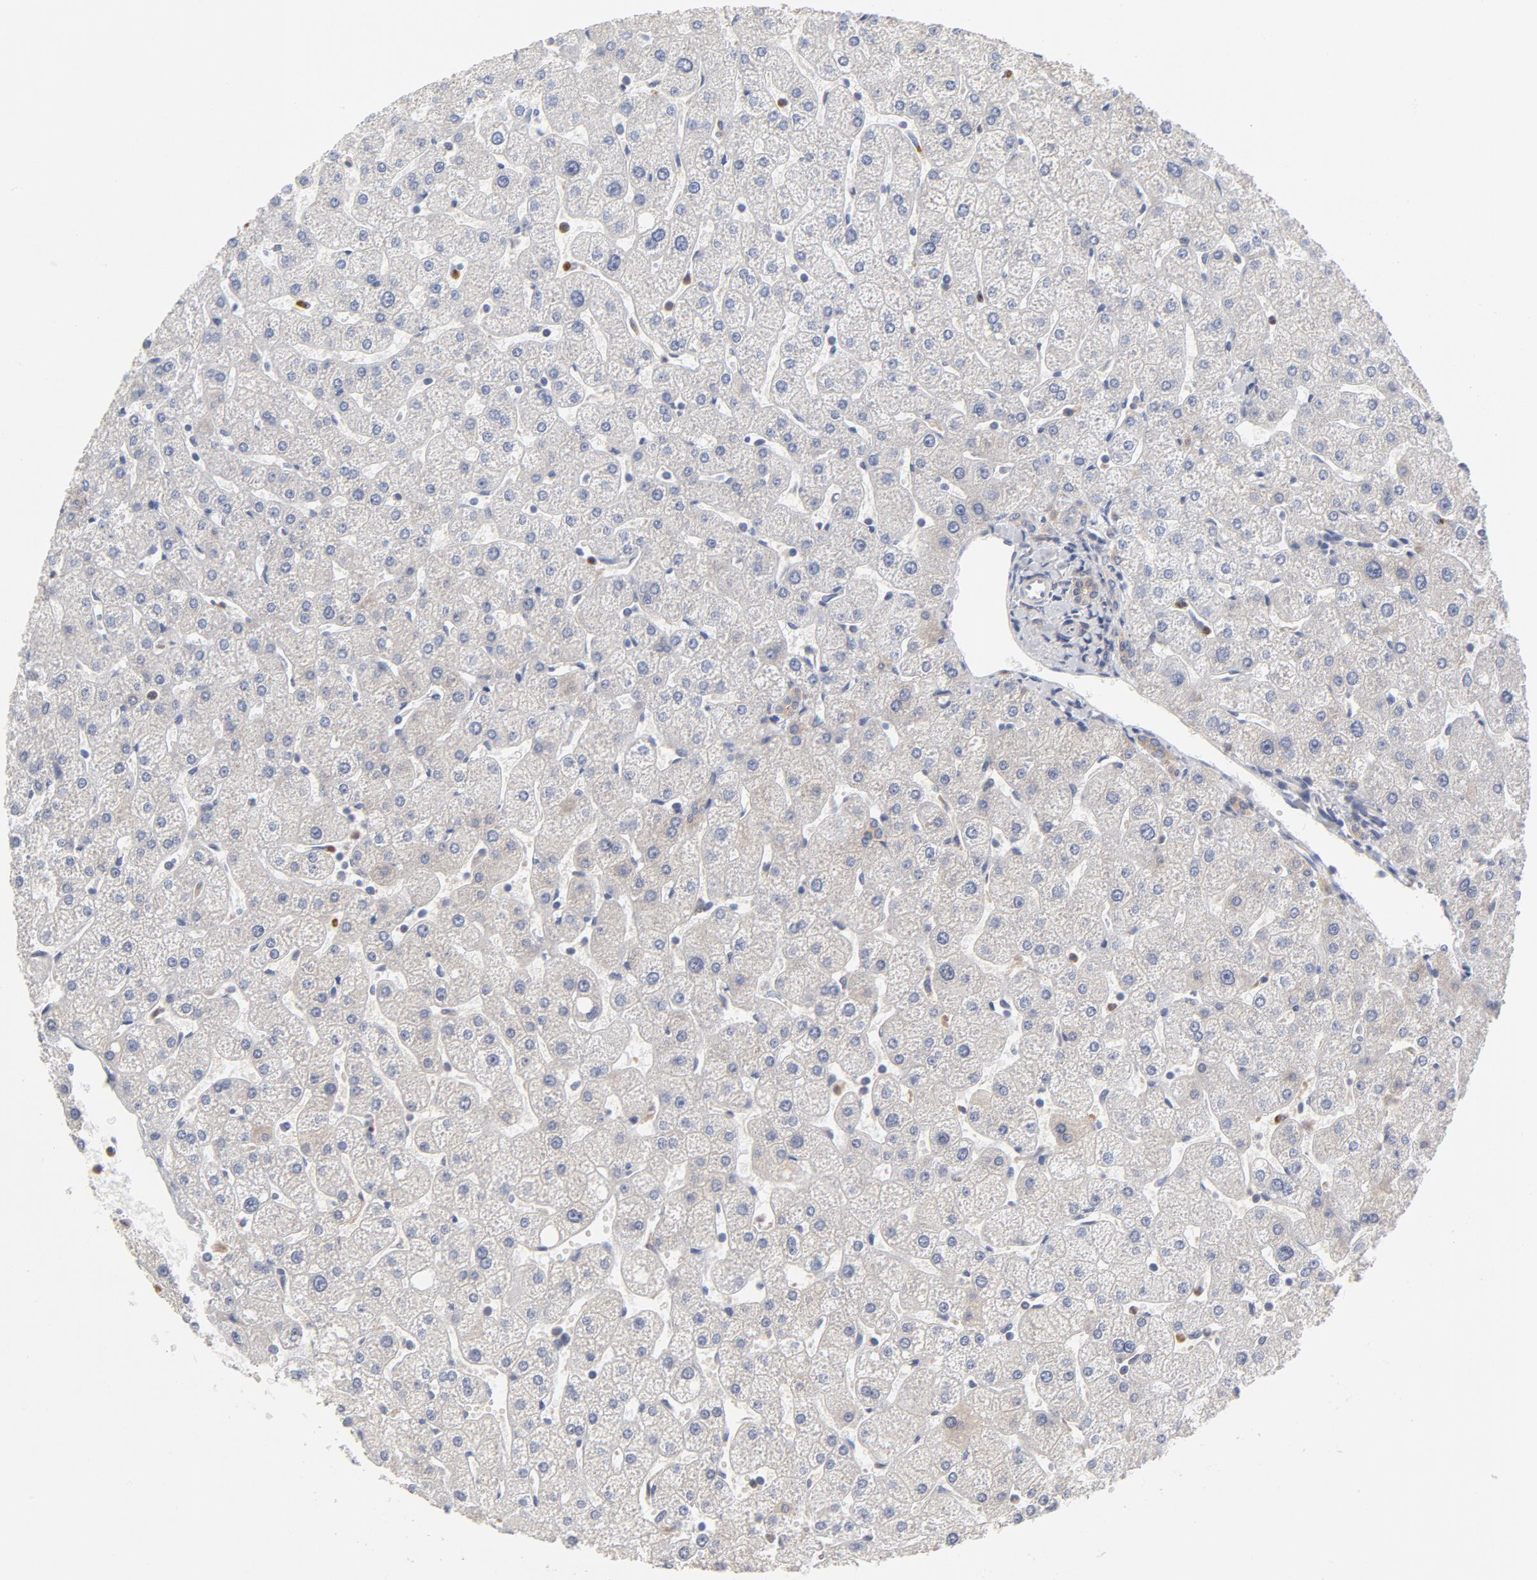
{"staining": {"intensity": "negative", "quantity": "none", "location": "none"}, "tissue": "liver", "cell_type": "Cholangiocytes", "image_type": "normal", "snomed": [{"axis": "morphology", "description": "Normal tissue, NOS"}, {"axis": "topography", "description": "Liver"}], "caption": "This is a micrograph of immunohistochemistry staining of normal liver, which shows no positivity in cholangiocytes.", "gene": "ASMTL", "patient": {"sex": "male", "age": 67}}